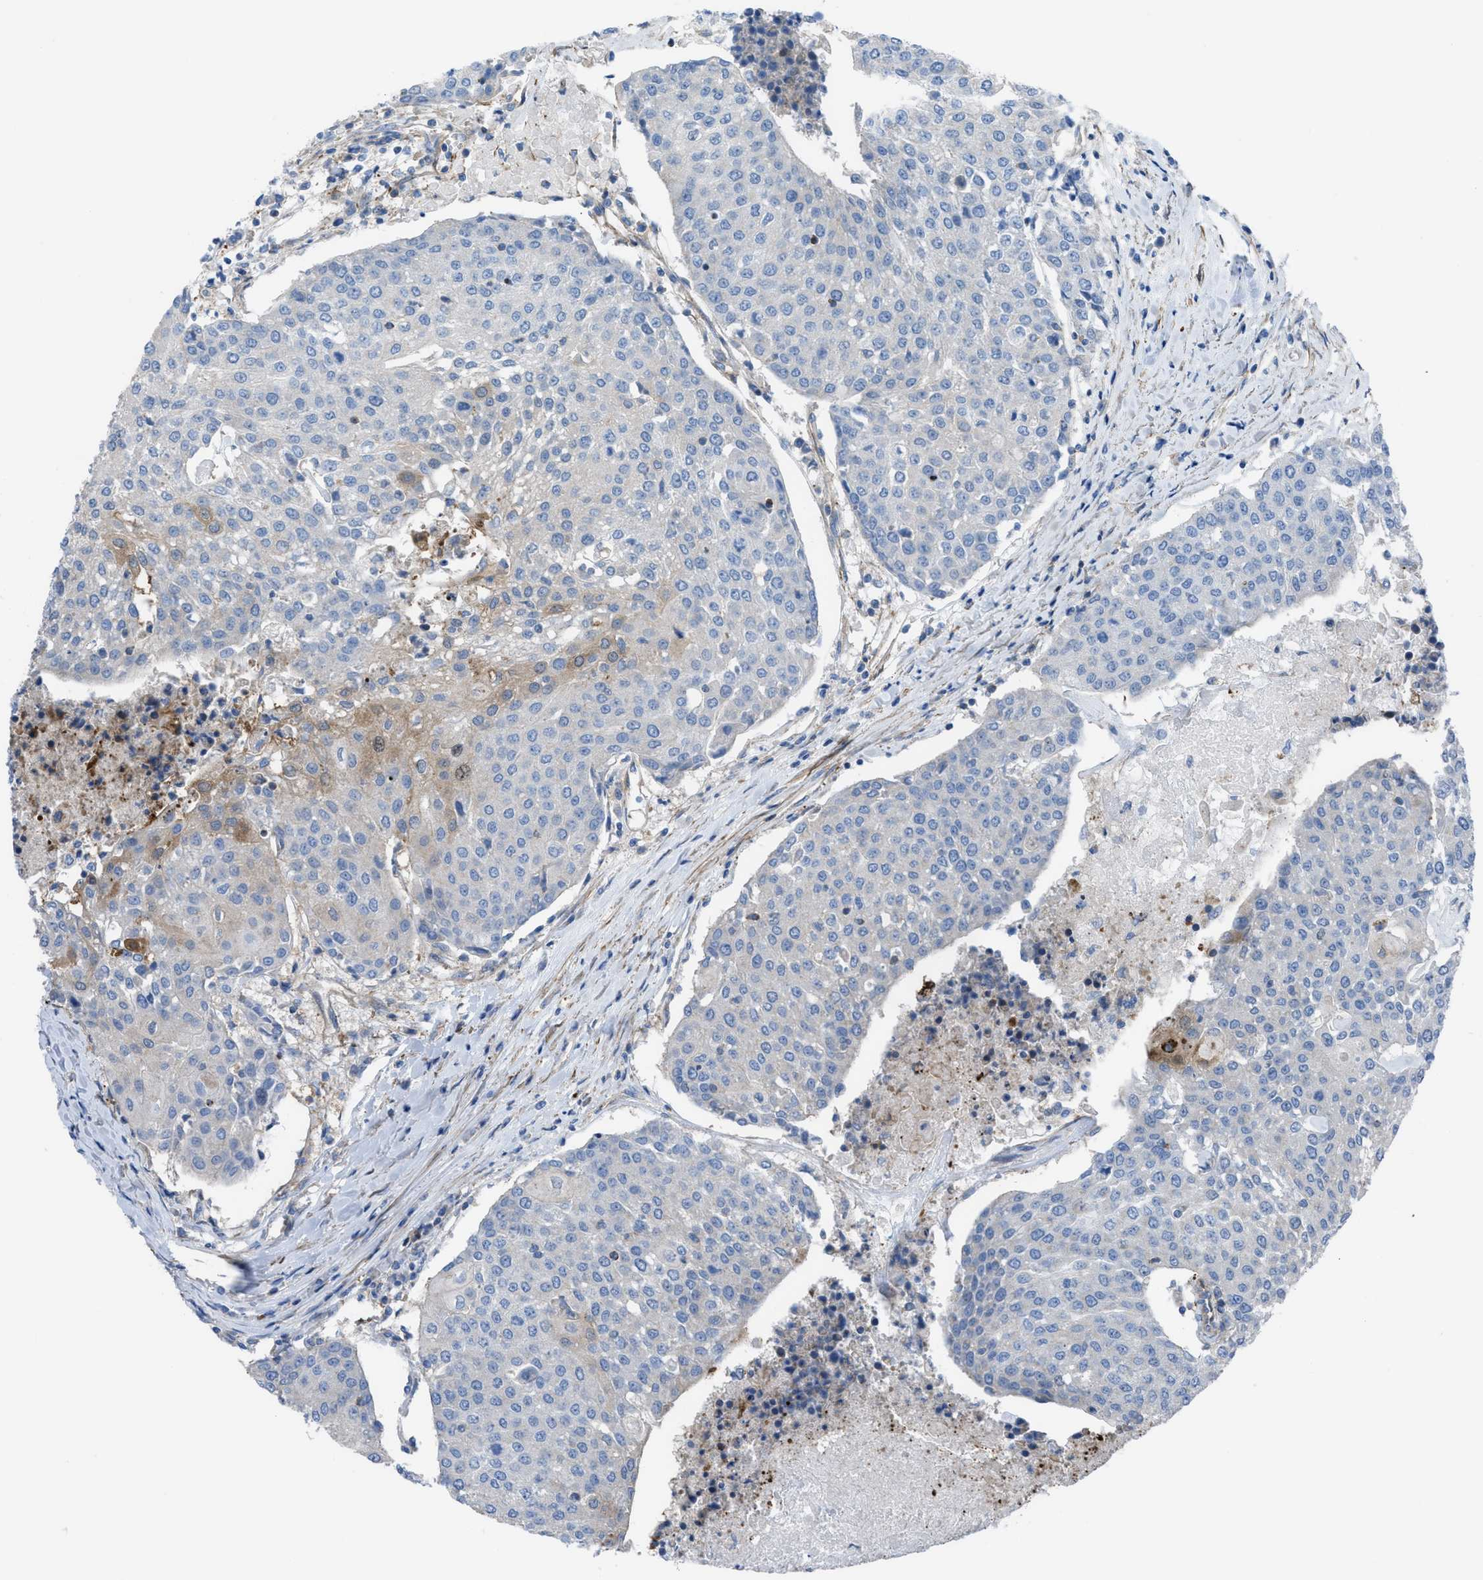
{"staining": {"intensity": "weak", "quantity": "<25%", "location": "cytoplasmic/membranous"}, "tissue": "urothelial cancer", "cell_type": "Tumor cells", "image_type": "cancer", "snomed": [{"axis": "morphology", "description": "Urothelial carcinoma, High grade"}, {"axis": "topography", "description": "Urinary bladder"}], "caption": "IHC of human urothelial cancer demonstrates no expression in tumor cells. The staining is performed using DAB (3,3'-diaminobenzidine) brown chromogen with nuclei counter-stained in using hematoxylin.", "gene": "KCNH7", "patient": {"sex": "female", "age": 85}}